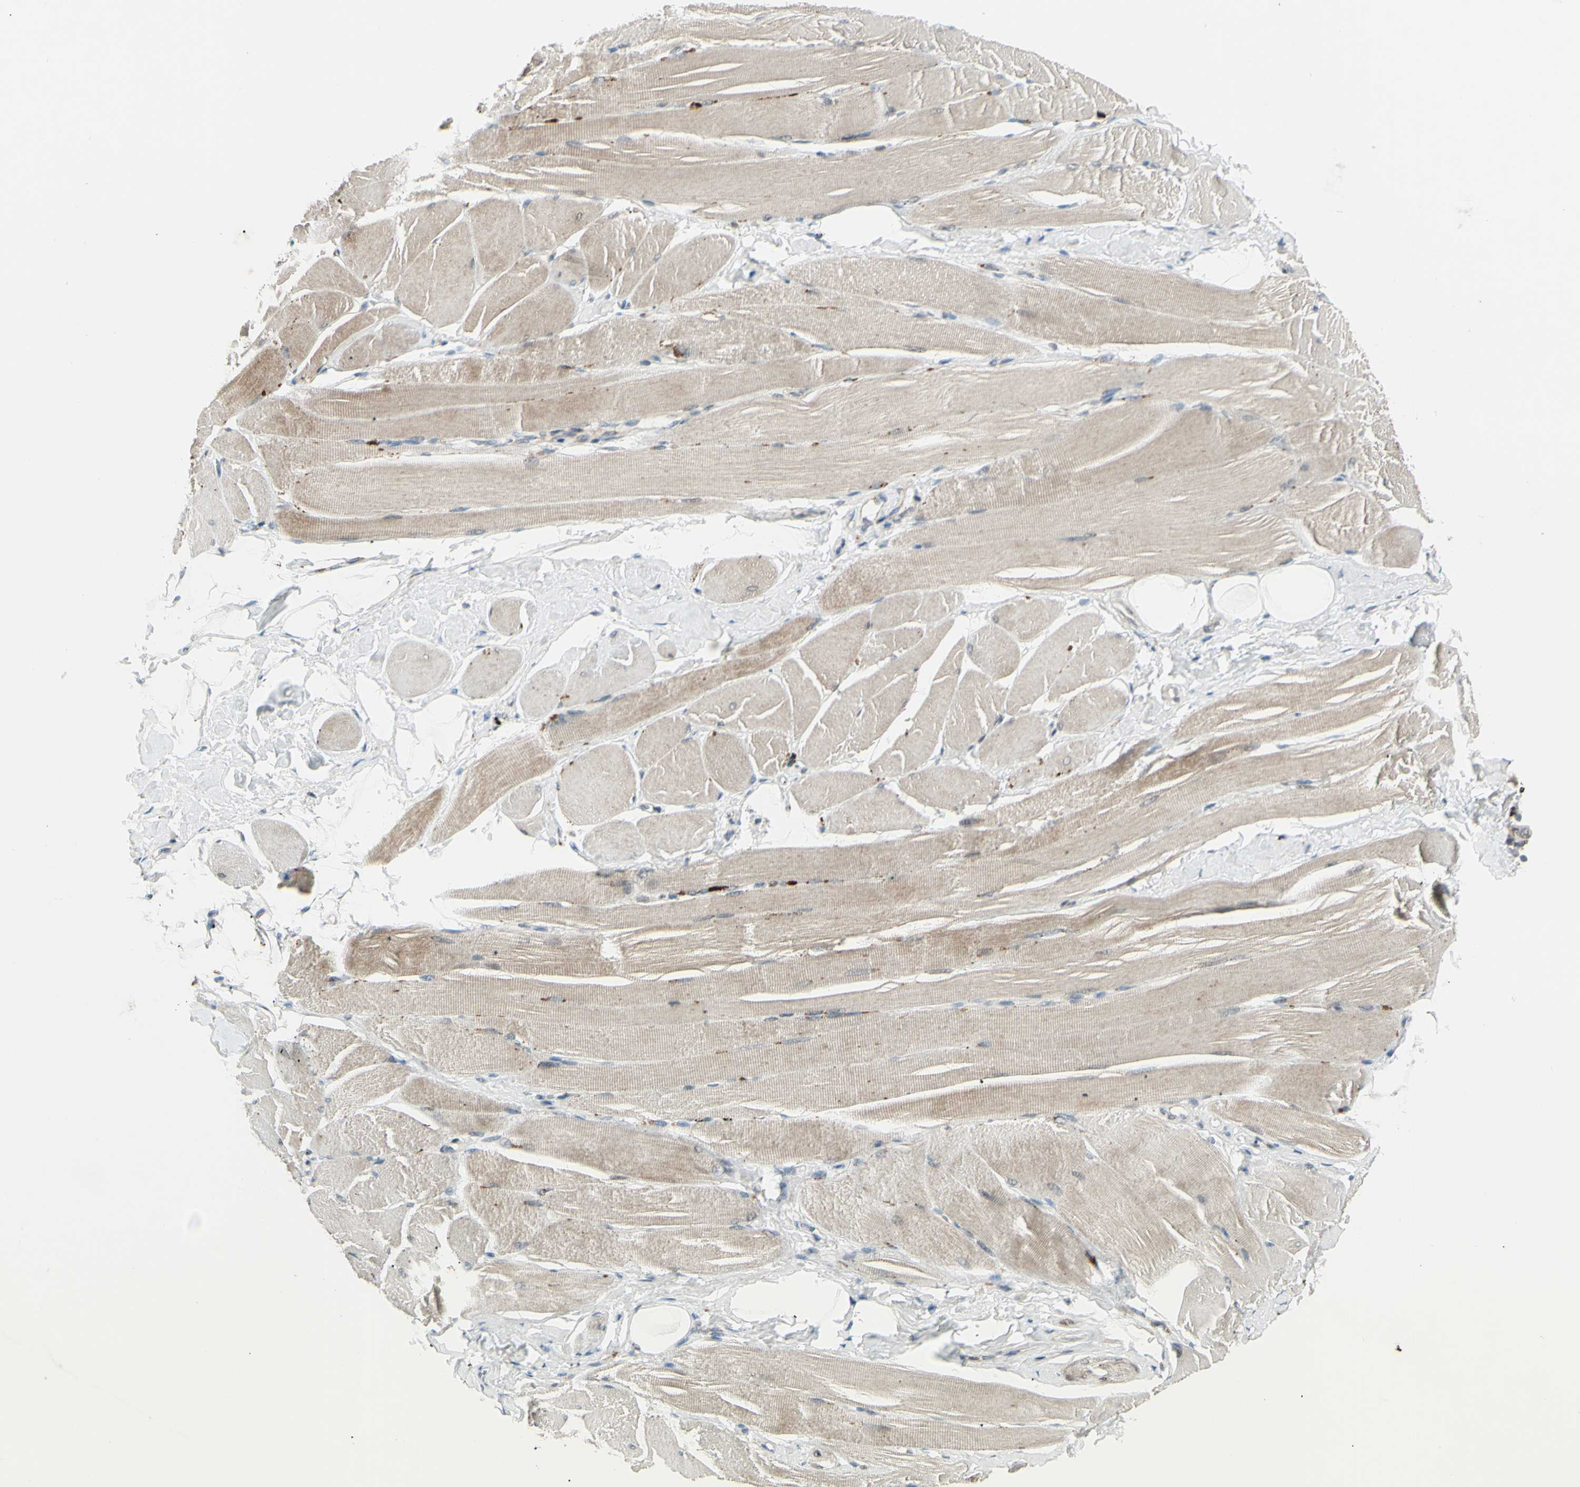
{"staining": {"intensity": "moderate", "quantity": ">75%", "location": "cytoplasmic/membranous"}, "tissue": "skeletal muscle", "cell_type": "Myocytes", "image_type": "normal", "snomed": [{"axis": "morphology", "description": "Normal tissue, NOS"}, {"axis": "topography", "description": "Skeletal muscle"}, {"axis": "topography", "description": "Peripheral nerve tissue"}], "caption": "Immunohistochemistry (IHC) (DAB (3,3'-diaminobenzidine)) staining of normal human skeletal muscle shows moderate cytoplasmic/membranous protein positivity in about >75% of myocytes.", "gene": "FGFR2", "patient": {"sex": "female", "age": 84}}